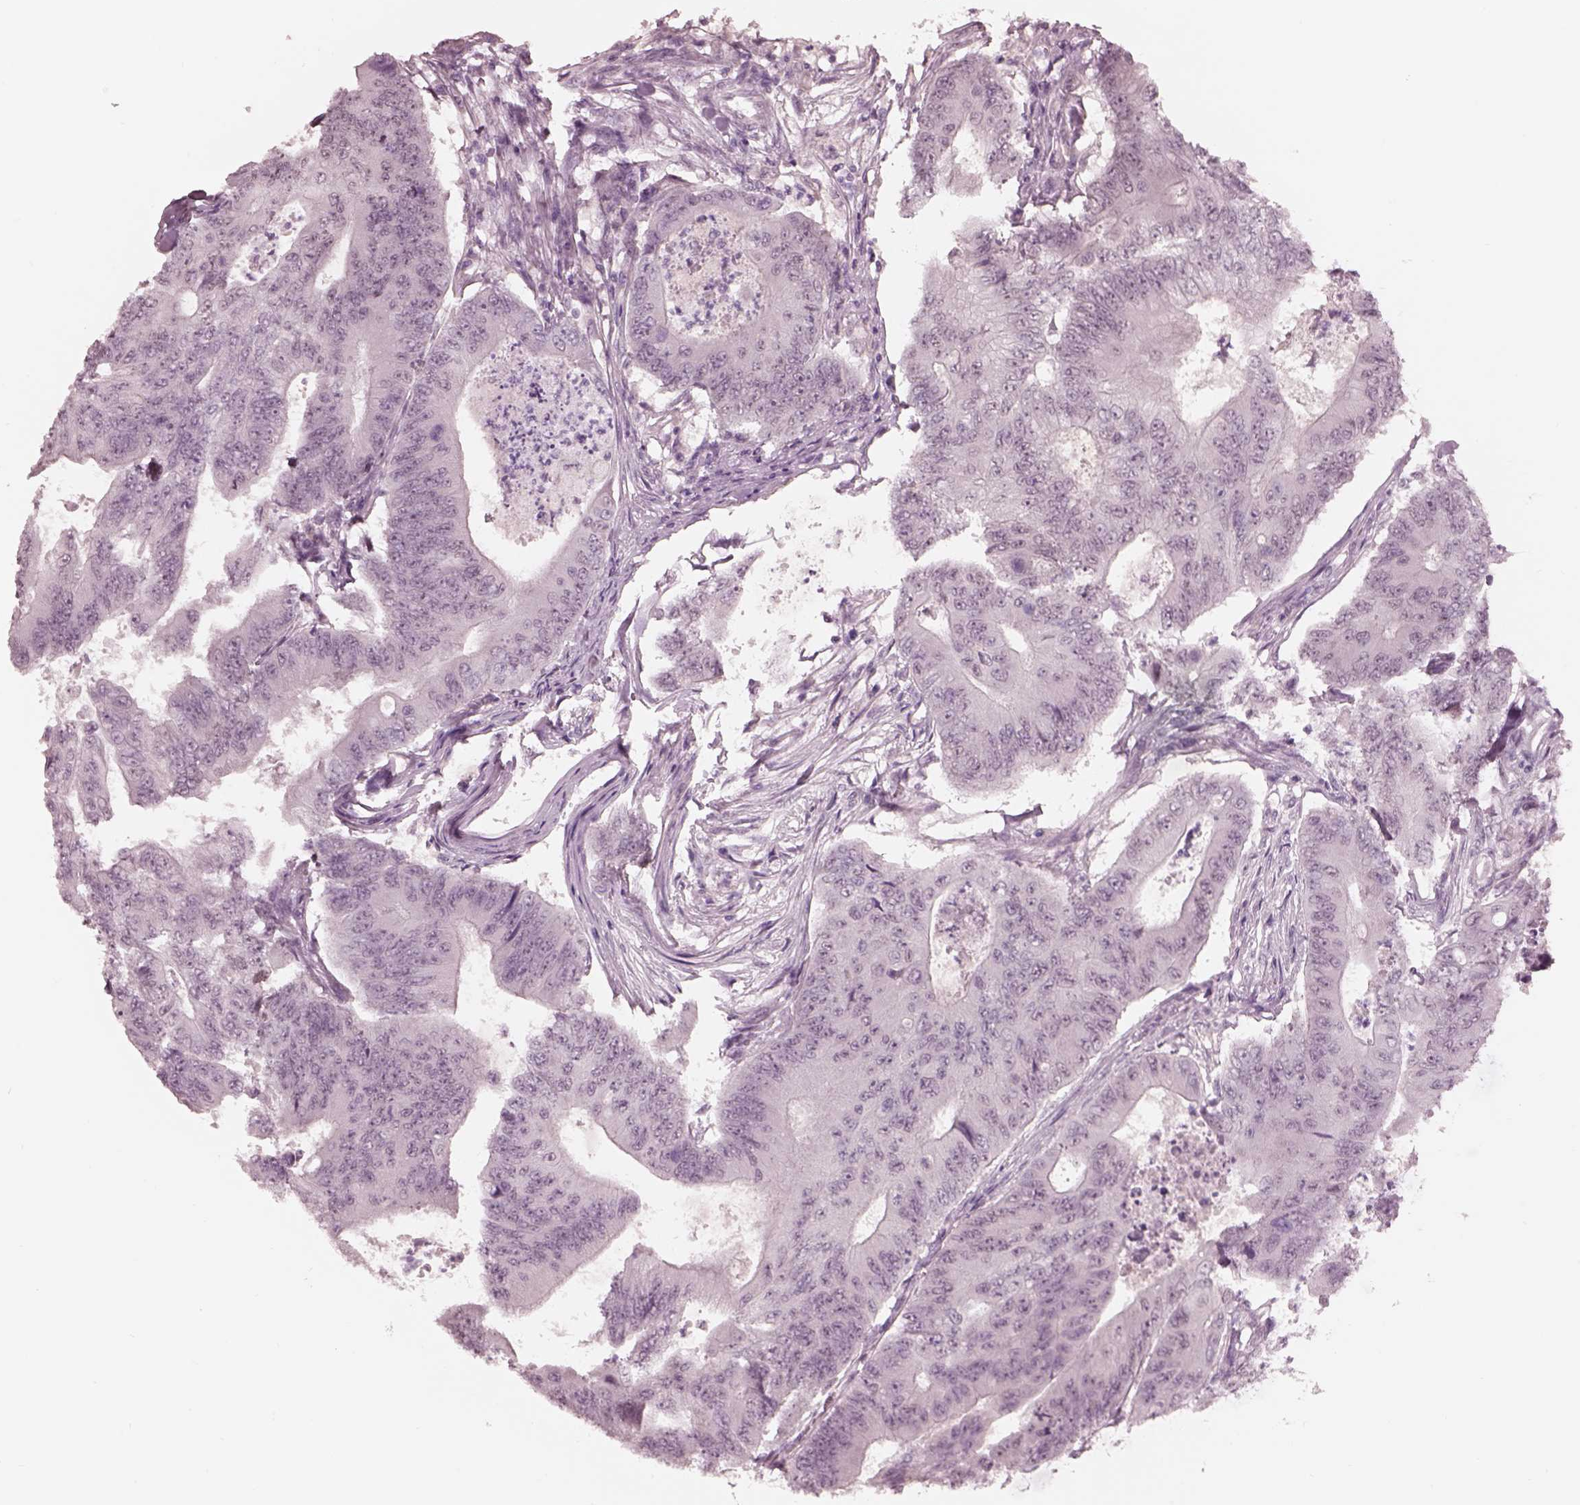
{"staining": {"intensity": "negative", "quantity": "none", "location": "none"}, "tissue": "colorectal cancer", "cell_type": "Tumor cells", "image_type": "cancer", "snomed": [{"axis": "morphology", "description": "Adenocarcinoma, NOS"}, {"axis": "topography", "description": "Colon"}], "caption": "Tumor cells show no significant protein expression in colorectal cancer (adenocarcinoma).", "gene": "GARIN4", "patient": {"sex": "female", "age": 48}}